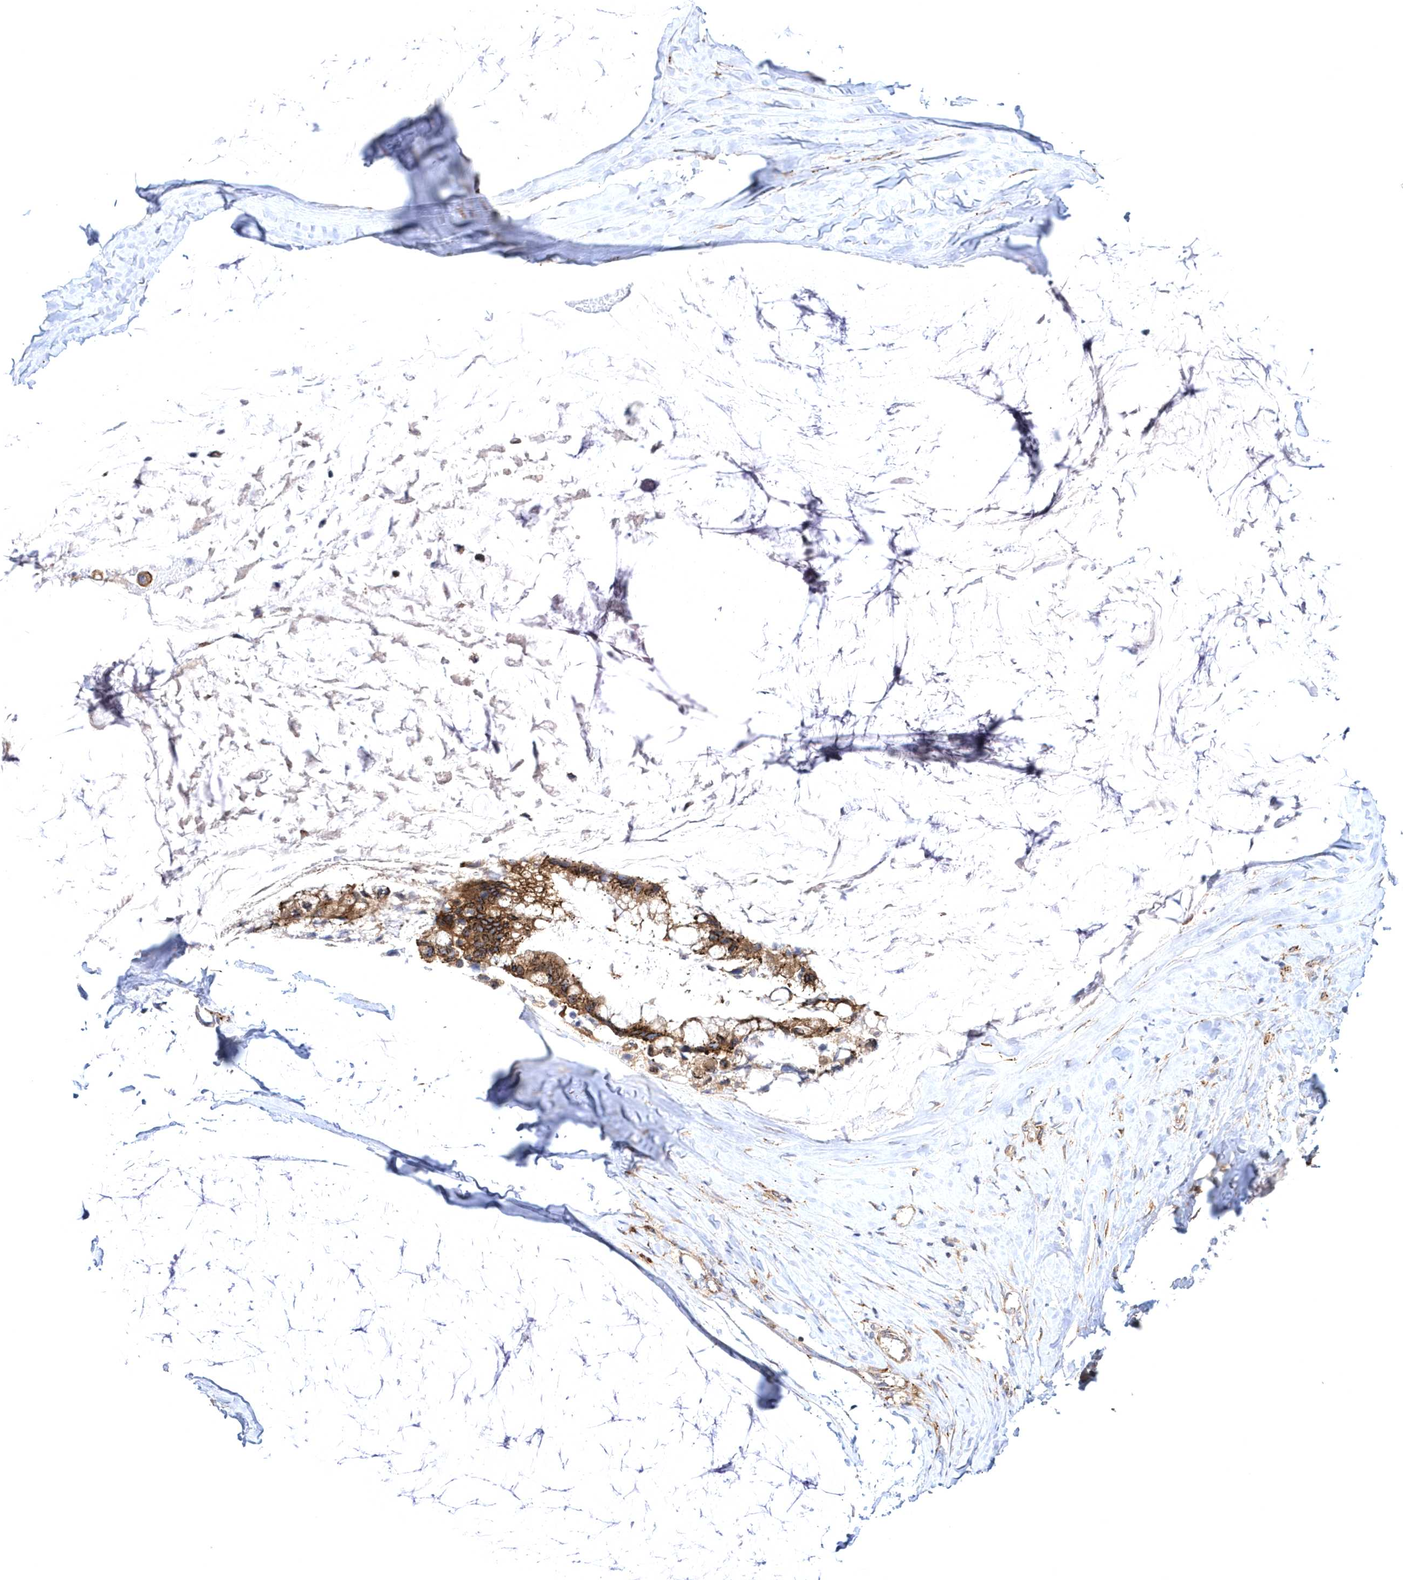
{"staining": {"intensity": "moderate", "quantity": ">75%", "location": "cytoplasmic/membranous"}, "tissue": "ovarian cancer", "cell_type": "Tumor cells", "image_type": "cancer", "snomed": [{"axis": "morphology", "description": "Cystadenocarcinoma, mucinous, NOS"}, {"axis": "topography", "description": "Ovary"}], "caption": "The immunohistochemical stain shows moderate cytoplasmic/membranous expression in tumor cells of ovarian cancer tissue. The protein is stained brown, and the nuclei are stained in blue (DAB IHC with brightfield microscopy, high magnification).", "gene": "COPB2", "patient": {"sex": "female", "age": 39}}